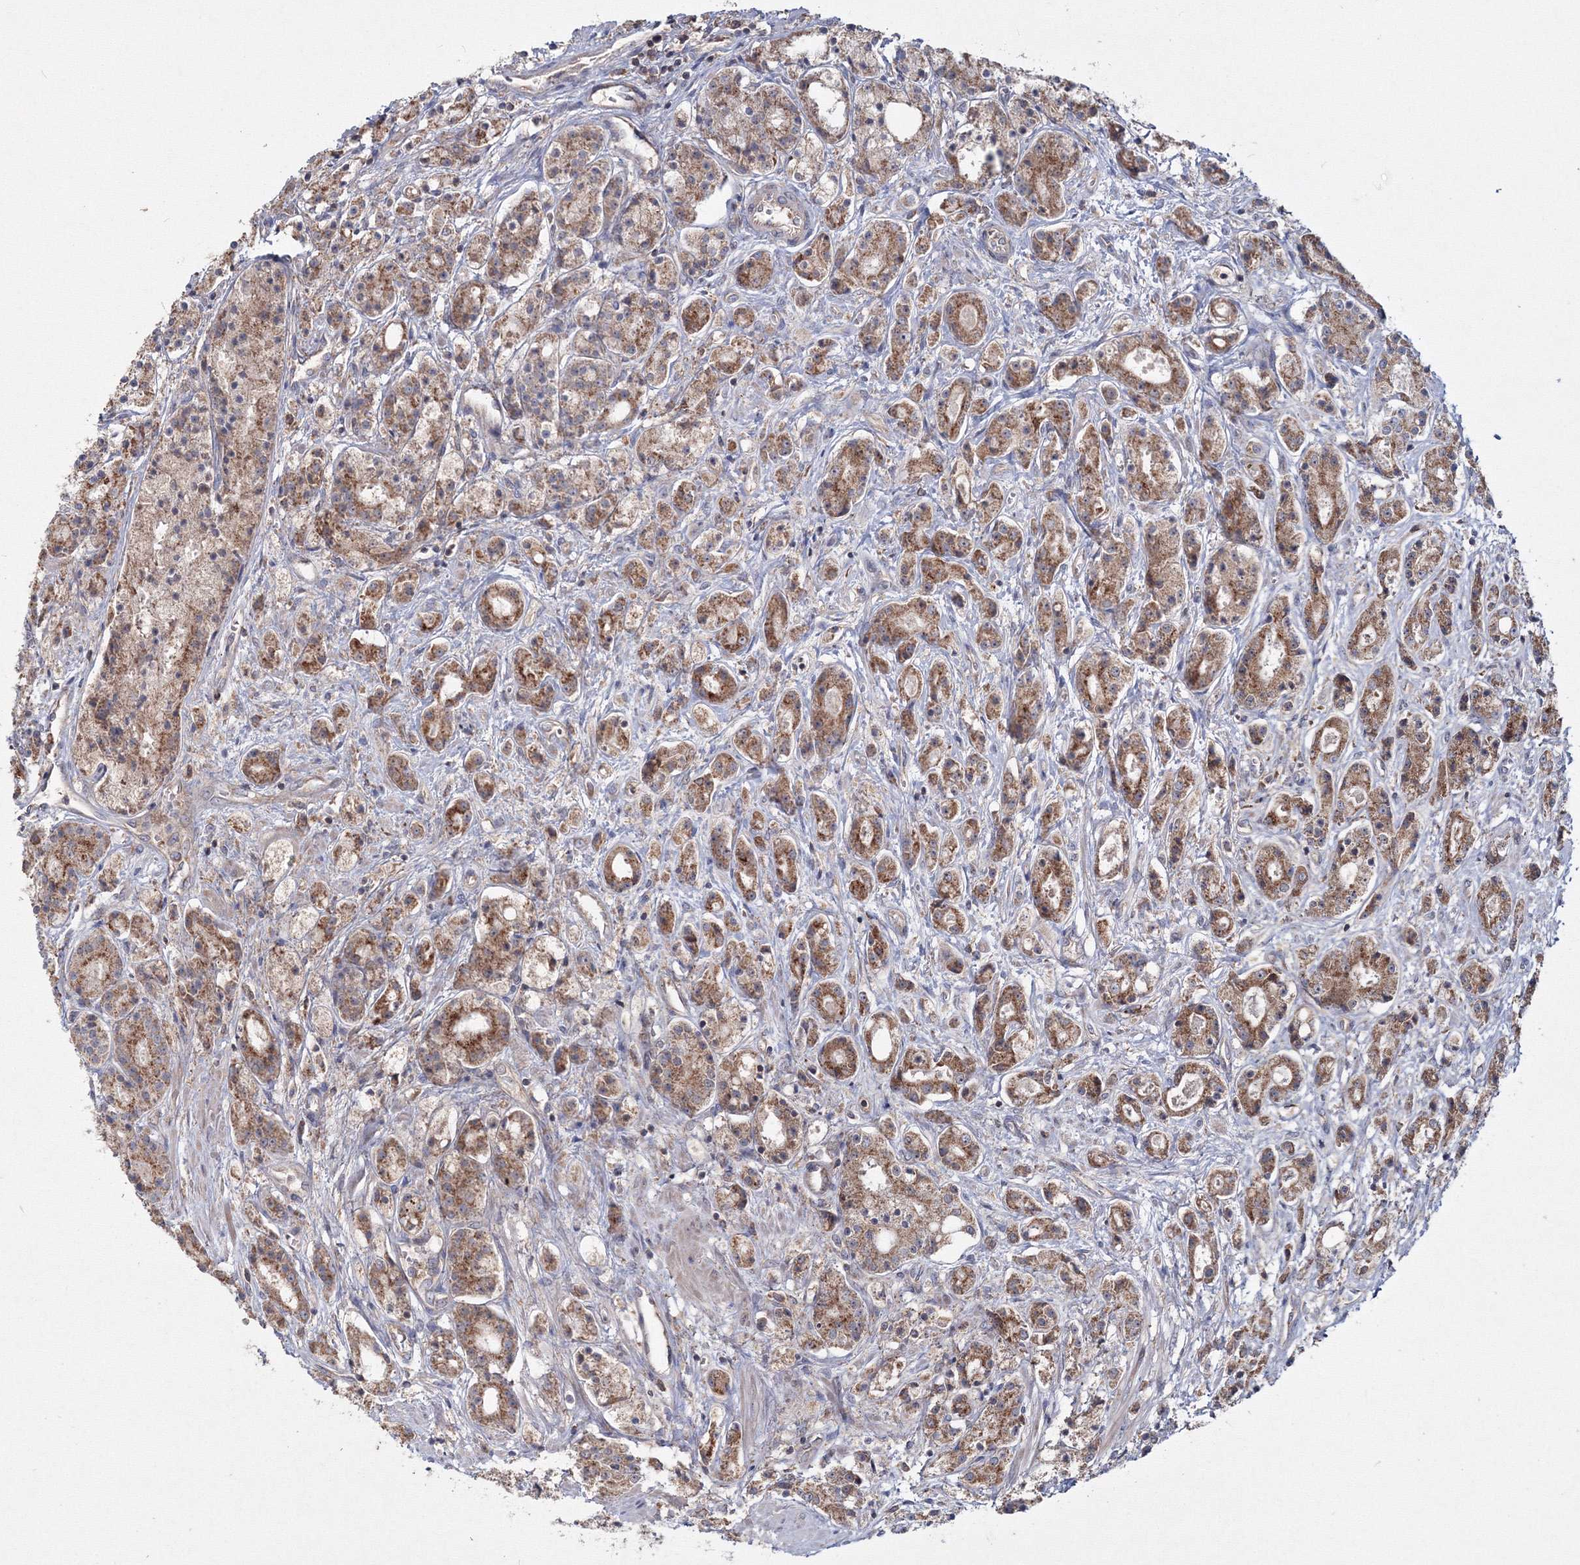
{"staining": {"intensity": "moderate", "quantity": ">75%", "location": "cytoplasmic/membranous"}, "tissue": "prostate cancer", "cell_type": "Tumor cells", "image_type": "cancer", "snomed": [{"axis": "morphology", "description": "Adenocarcinoma, High grade"}, {"axis": "topography", "description": "Prostate"}], "caption": "Approximately >75% of tumor cells in prostate cancer (adenocarcinoma (high-grade)) reveal moderate cytoplasmic/membranous protein expression as visualized by brown immunohistochemical staining.", "gene": "PEX13", "patient": {"sex": "male", "age": 60}}